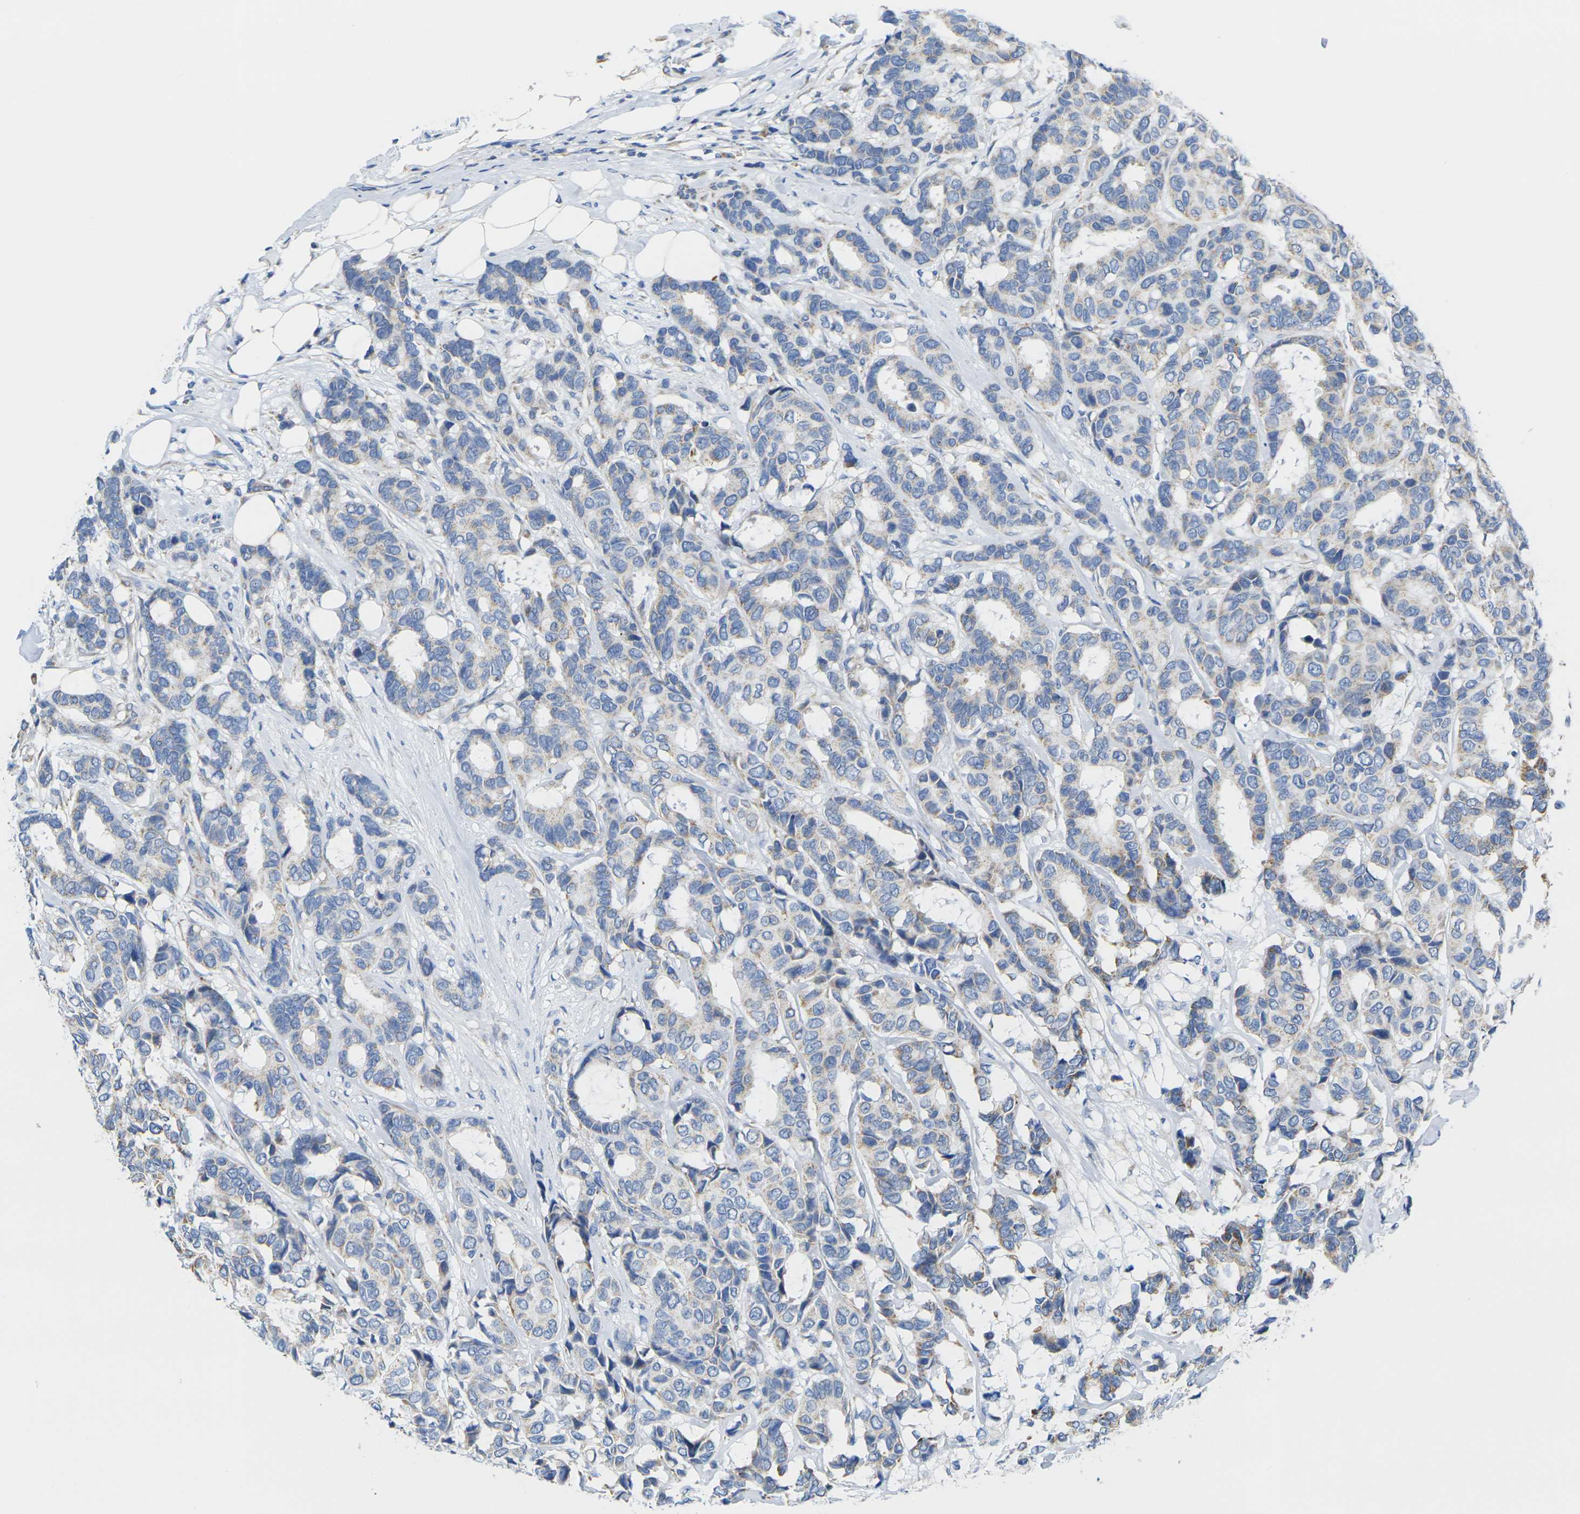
{"staining": {"intensity": "moderate", "quantity": "<25%", "location": "cytoplasmic/membranous"}, "tissue": "breast cancer", "cell_type": "Tumor cells", "image_type": "cancer", "snomed": [{"axis": "morphology", "description": "Duct carcinoma"}, {"axis": "topography", "description": "Breast"}], "caption": "Immunohistochemical staining of human breast cancer (infiltrating ductal carcinoma) demonstrates moderate cytoplasmic/membranous protein expression in about <25% of tumor cells.", "gene": "TMEM204", "patient": {"sex": "female", "age": 87}}